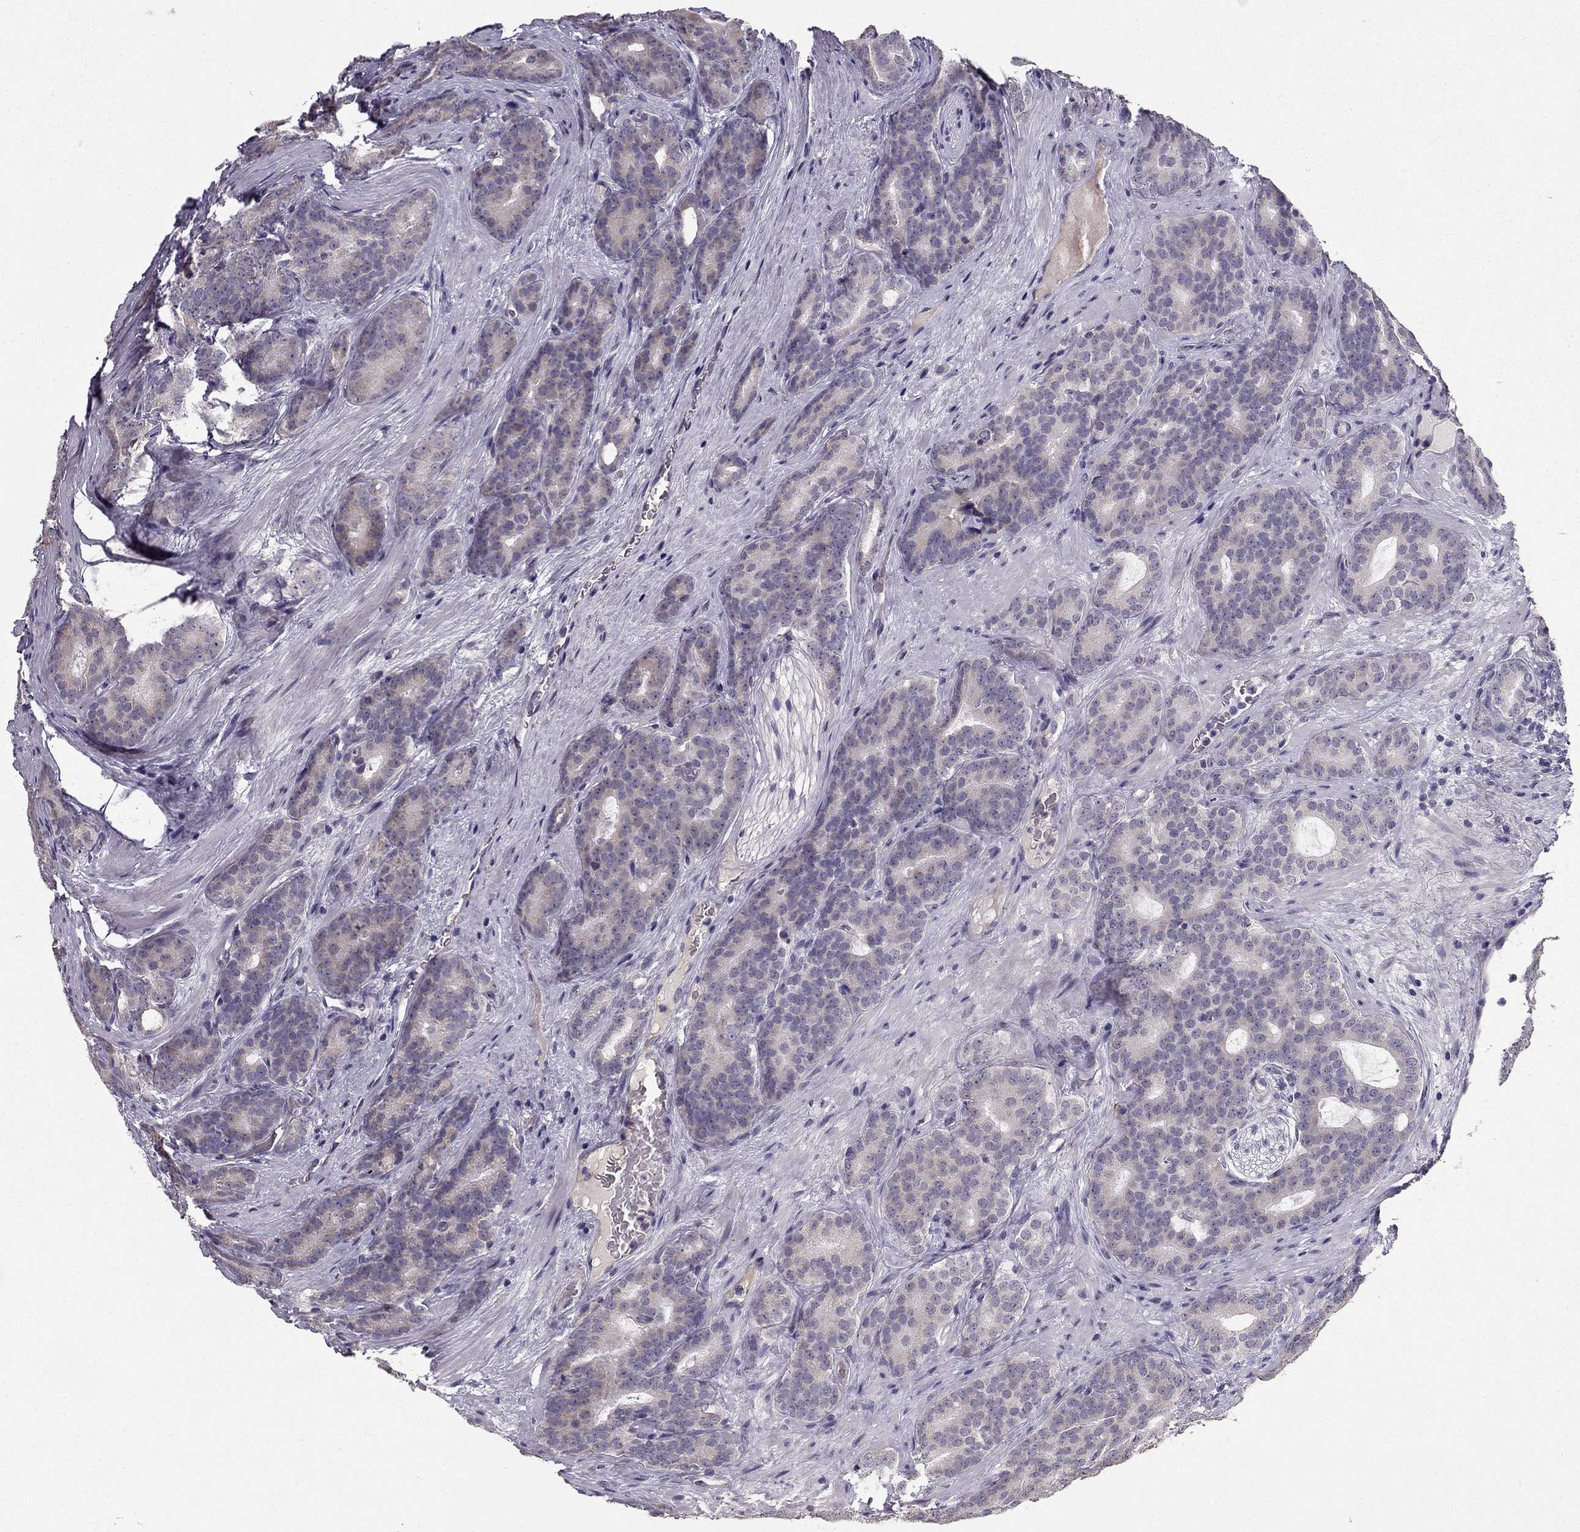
{"staining": {"intensity": "weak", "quantity": "25%-75%", "location": "cytoplasmic/membranous"}, "tissue": "prostate cancer", "cell_type": "Tumor cells", "image_type": "cancer", "snomed": [{"axis": "morphology", "description": "Adenocarcinoma, NOS"}, {"axis": "topography", "description": "Prostate"}], "caption": "The immunohistochemical stain shows weak cytoplasmic/membranous positivity in tumor cells of adenocarcinoma (prostate) tissue.", "gene": "TSPYL5", "patient": {"sex": "male", "age": 71}}